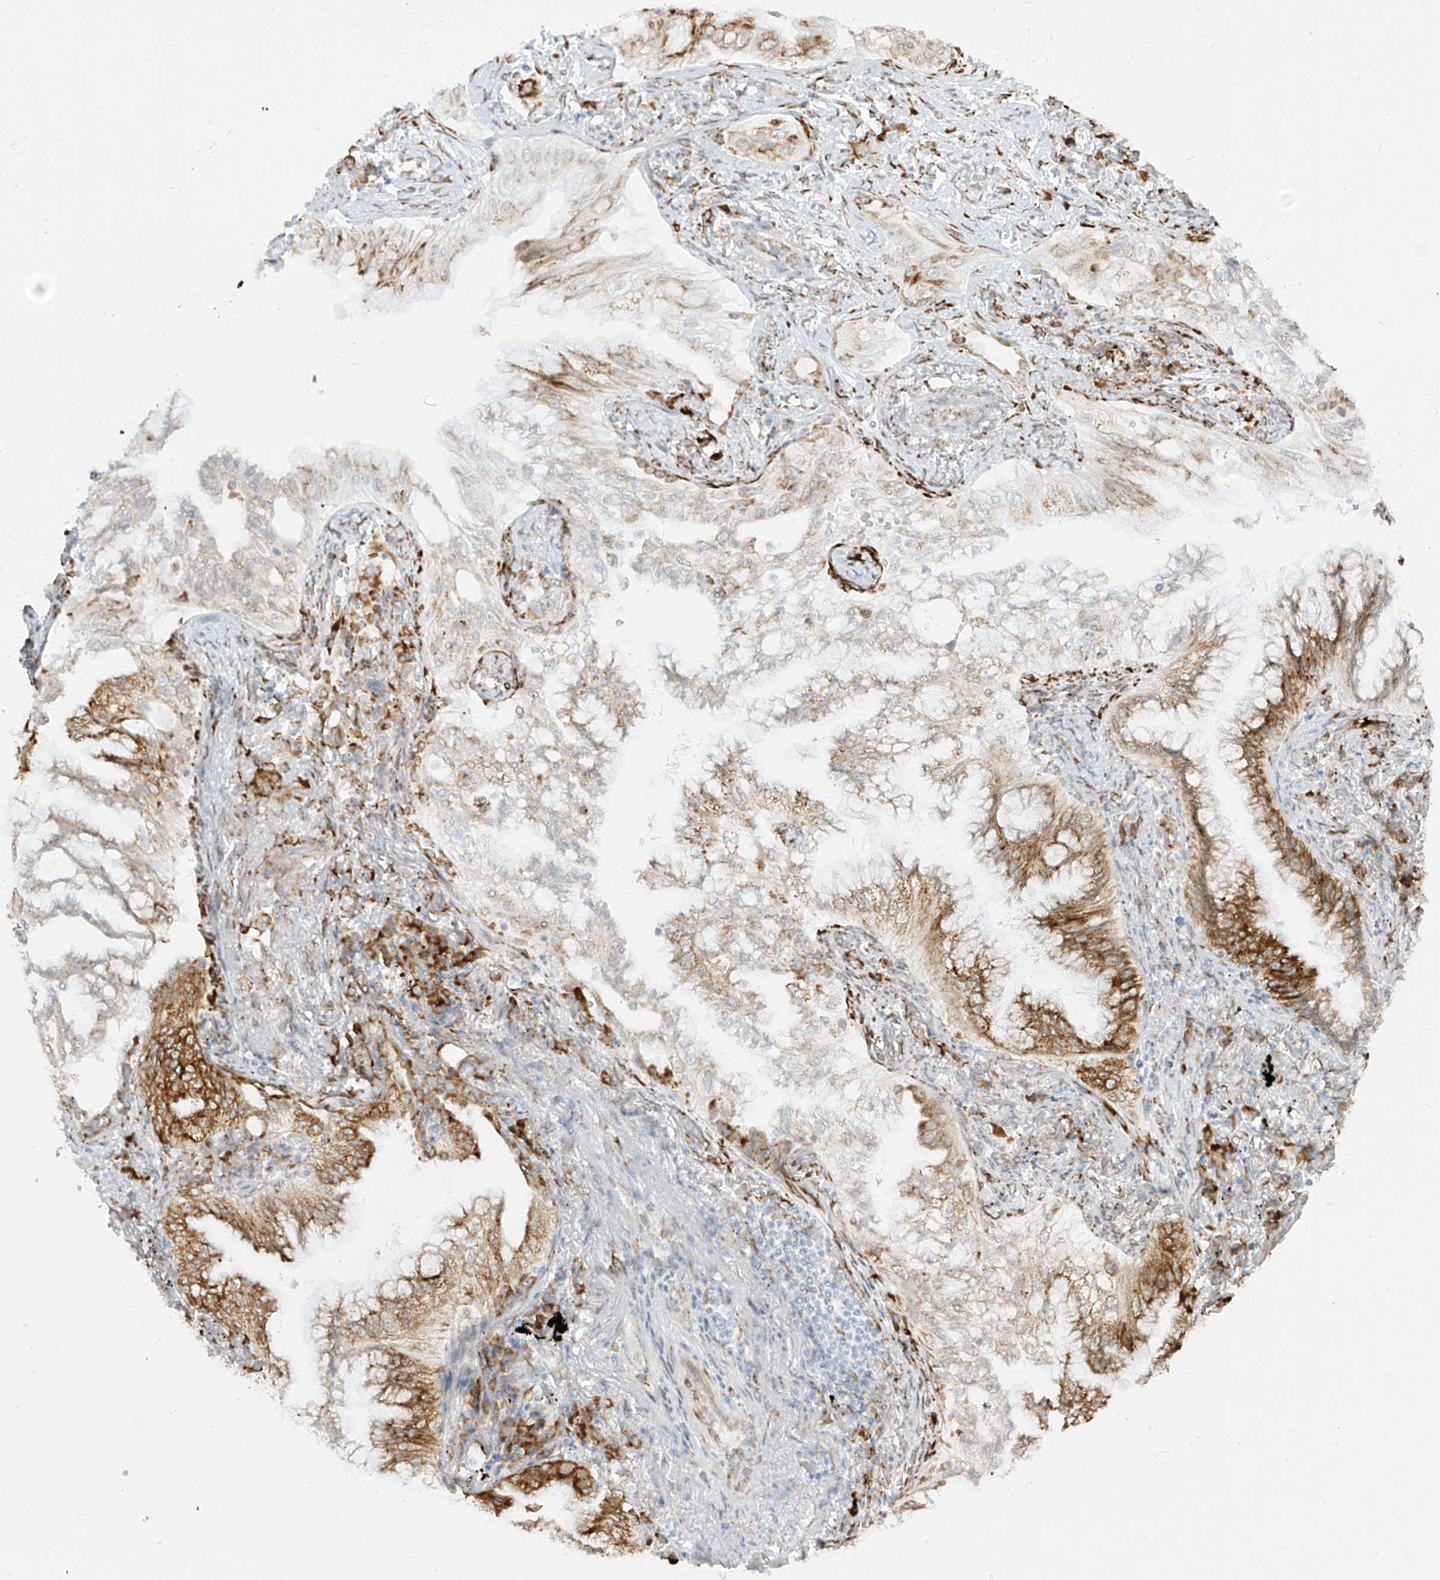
{"staining": {"intensity": "moderate", "quantity": "25%-75%", "location": "cytoplasmic/membranous"}, "tissue": "lung cancer", "cell_type": "Tumor cells", "image_type": "cancer", "snomed": [{"axis": "morphology", "description": "Adenocarcinoma, NOS"}, {"axis": "topography", "description": "Lung"}], "caption": "Immunohistochemical staining of lung cancer exhibits moderate cytoplasmic/membranous protein expression in approximately 25%-75% of tumor cells.", "gene": "LRRC59", "patient": {"sex": "female", "age": 70}}